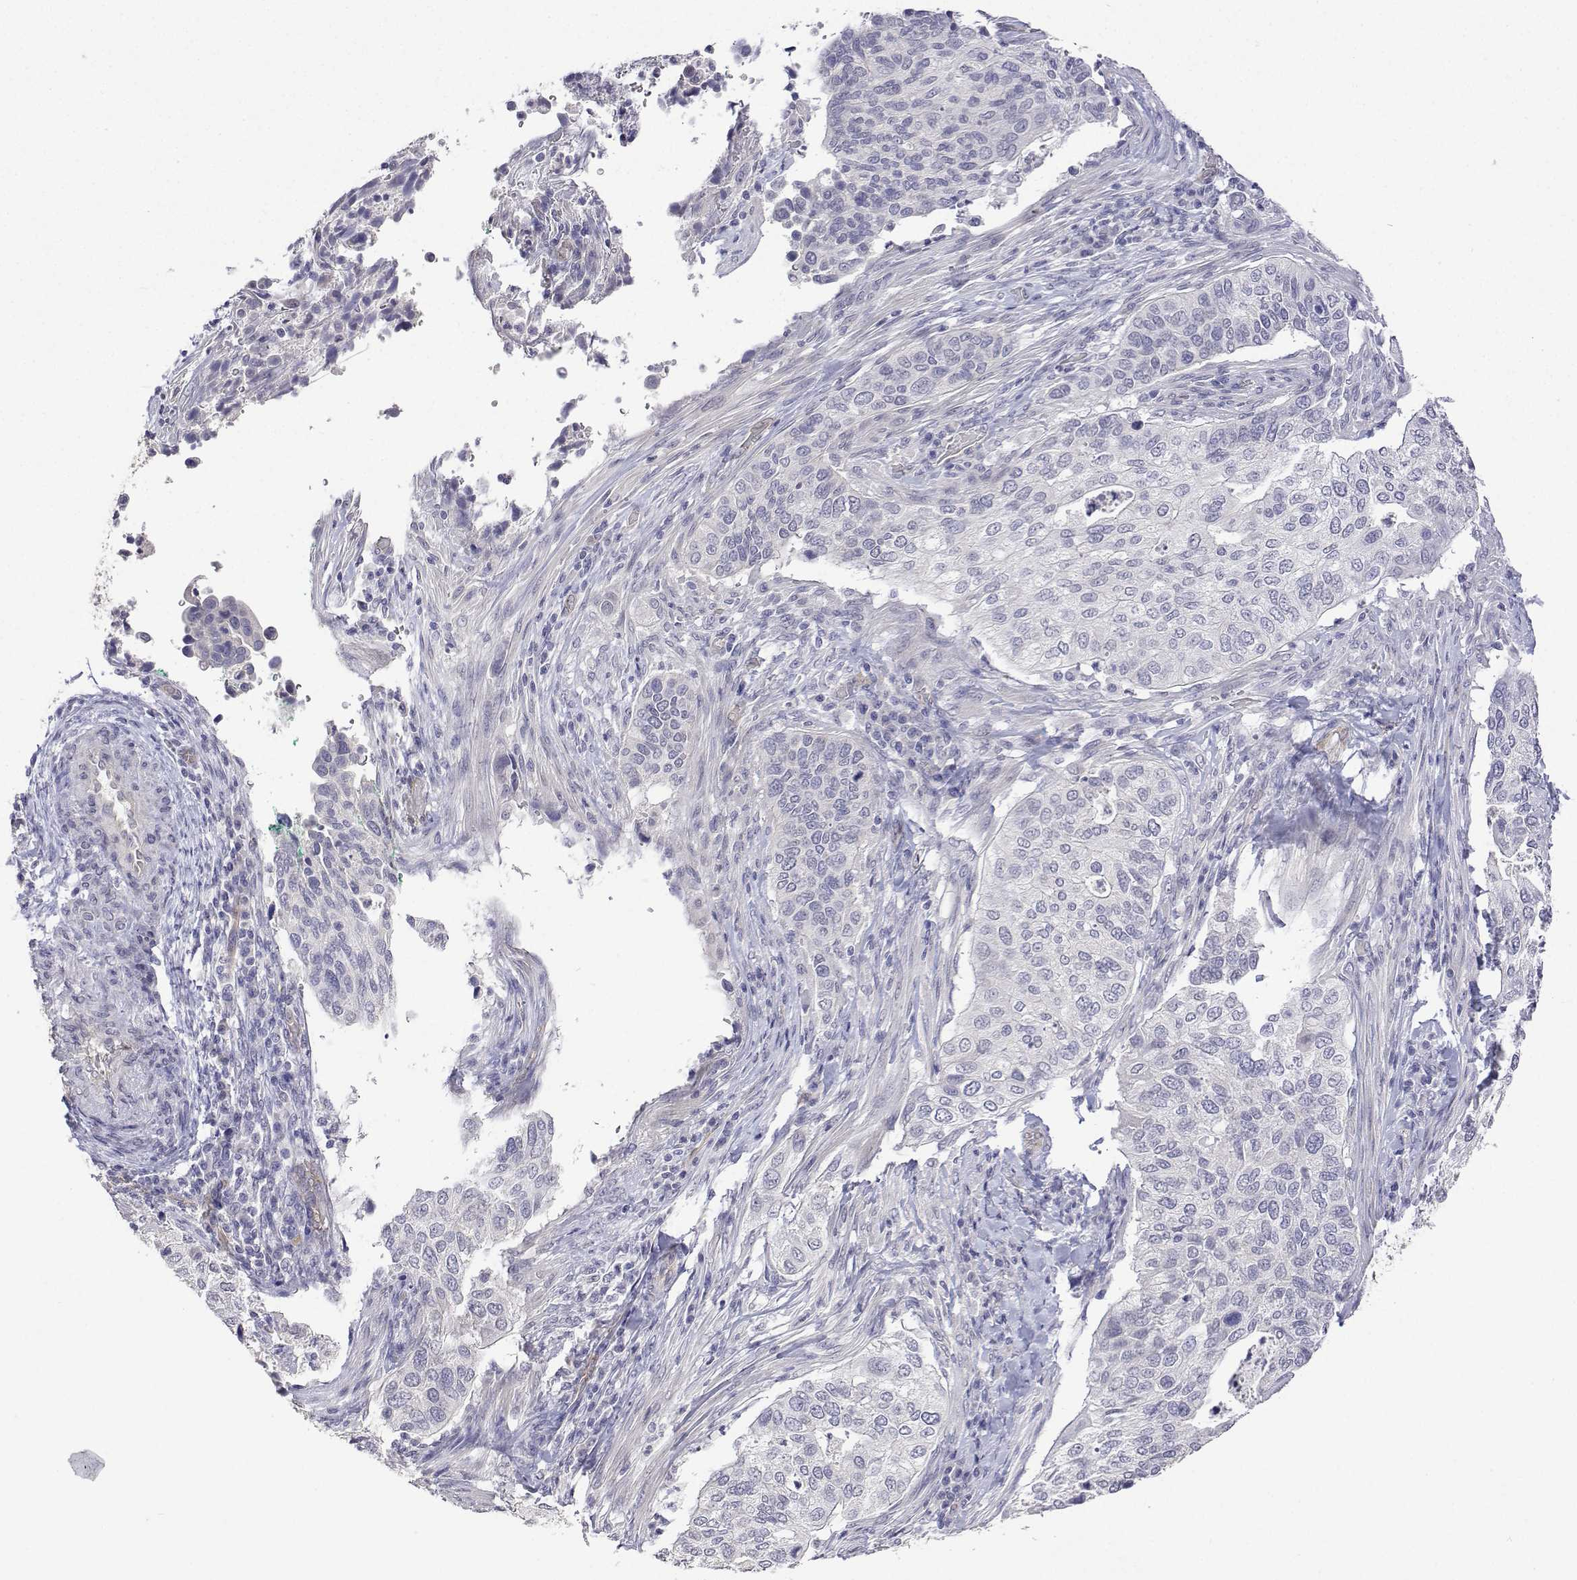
{"staining": {"intensity": "negative", "quantity": "none", "location": "none"}, "tissue": "cervical cancer", "cell_type": "Tumor cells", "image_type": "cancer", "snomed": [{"axis": "morphology", "description": "Squamous cell carcinoma, NOS"}, {"axis": "topography", "description": "Cervix"}], "caption": "Immunohistochemical staining of cervical cancer (squamous cell carcinoma) displays no significant staining in tumor cells.", "gene": "PLCB1", "patient": {"sex": "female", "age": 38}}